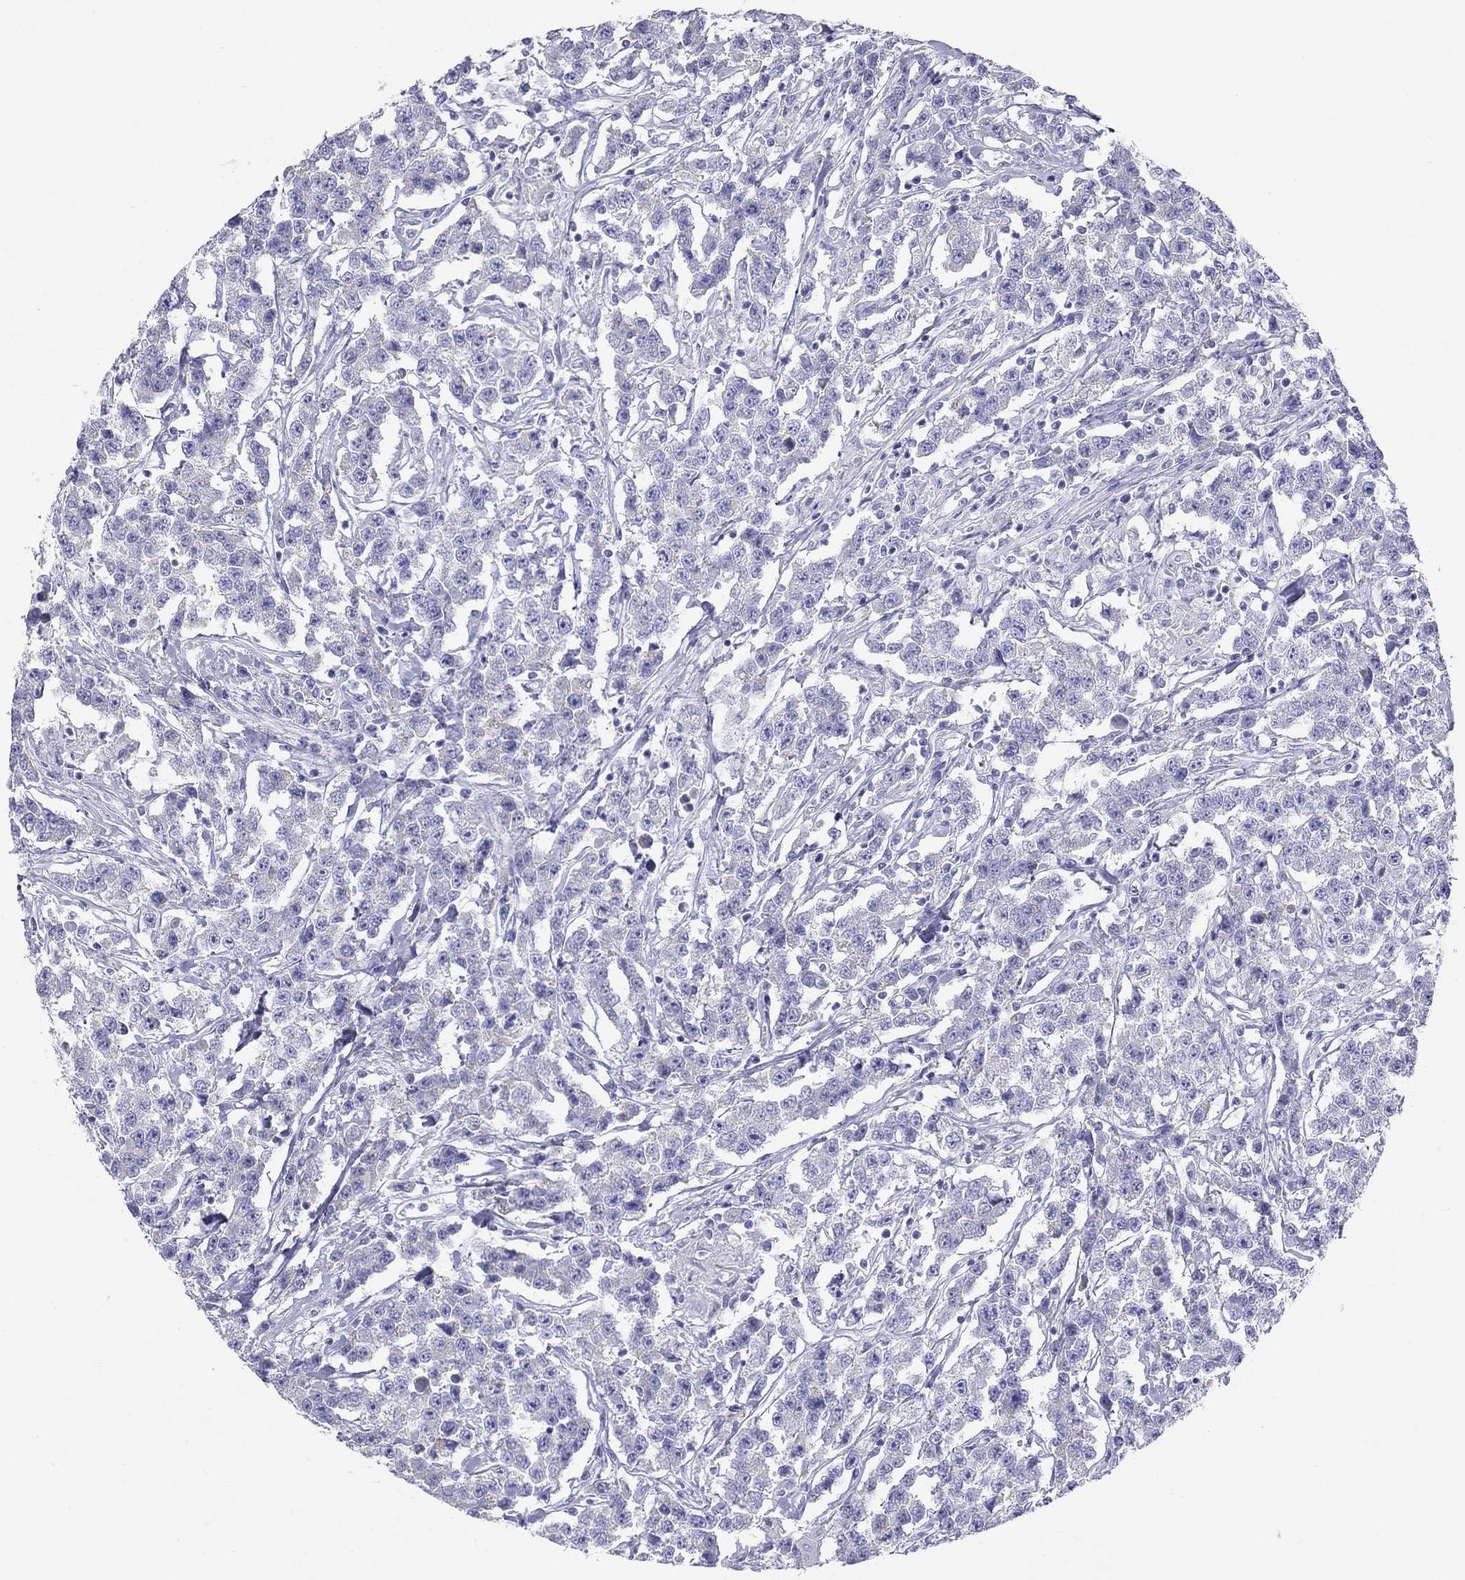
{"staining": {"intensity": "negative", "quantity": "none", "location": "none"}, "tissue": "testis cancer", "cell_type": "Tumor cells", "image_type": "cancer", "snomed": [{"axis": "morphology", "description": "Seminoma, NOS"}, {"axis": "topography", "description": "Testis"}], "caption": "The image exhibits no significant expression in tumor cells of testis cancer (seminoma).", "gene": "DPY19L2", "patient": {"sex": "male", "age": 59}}